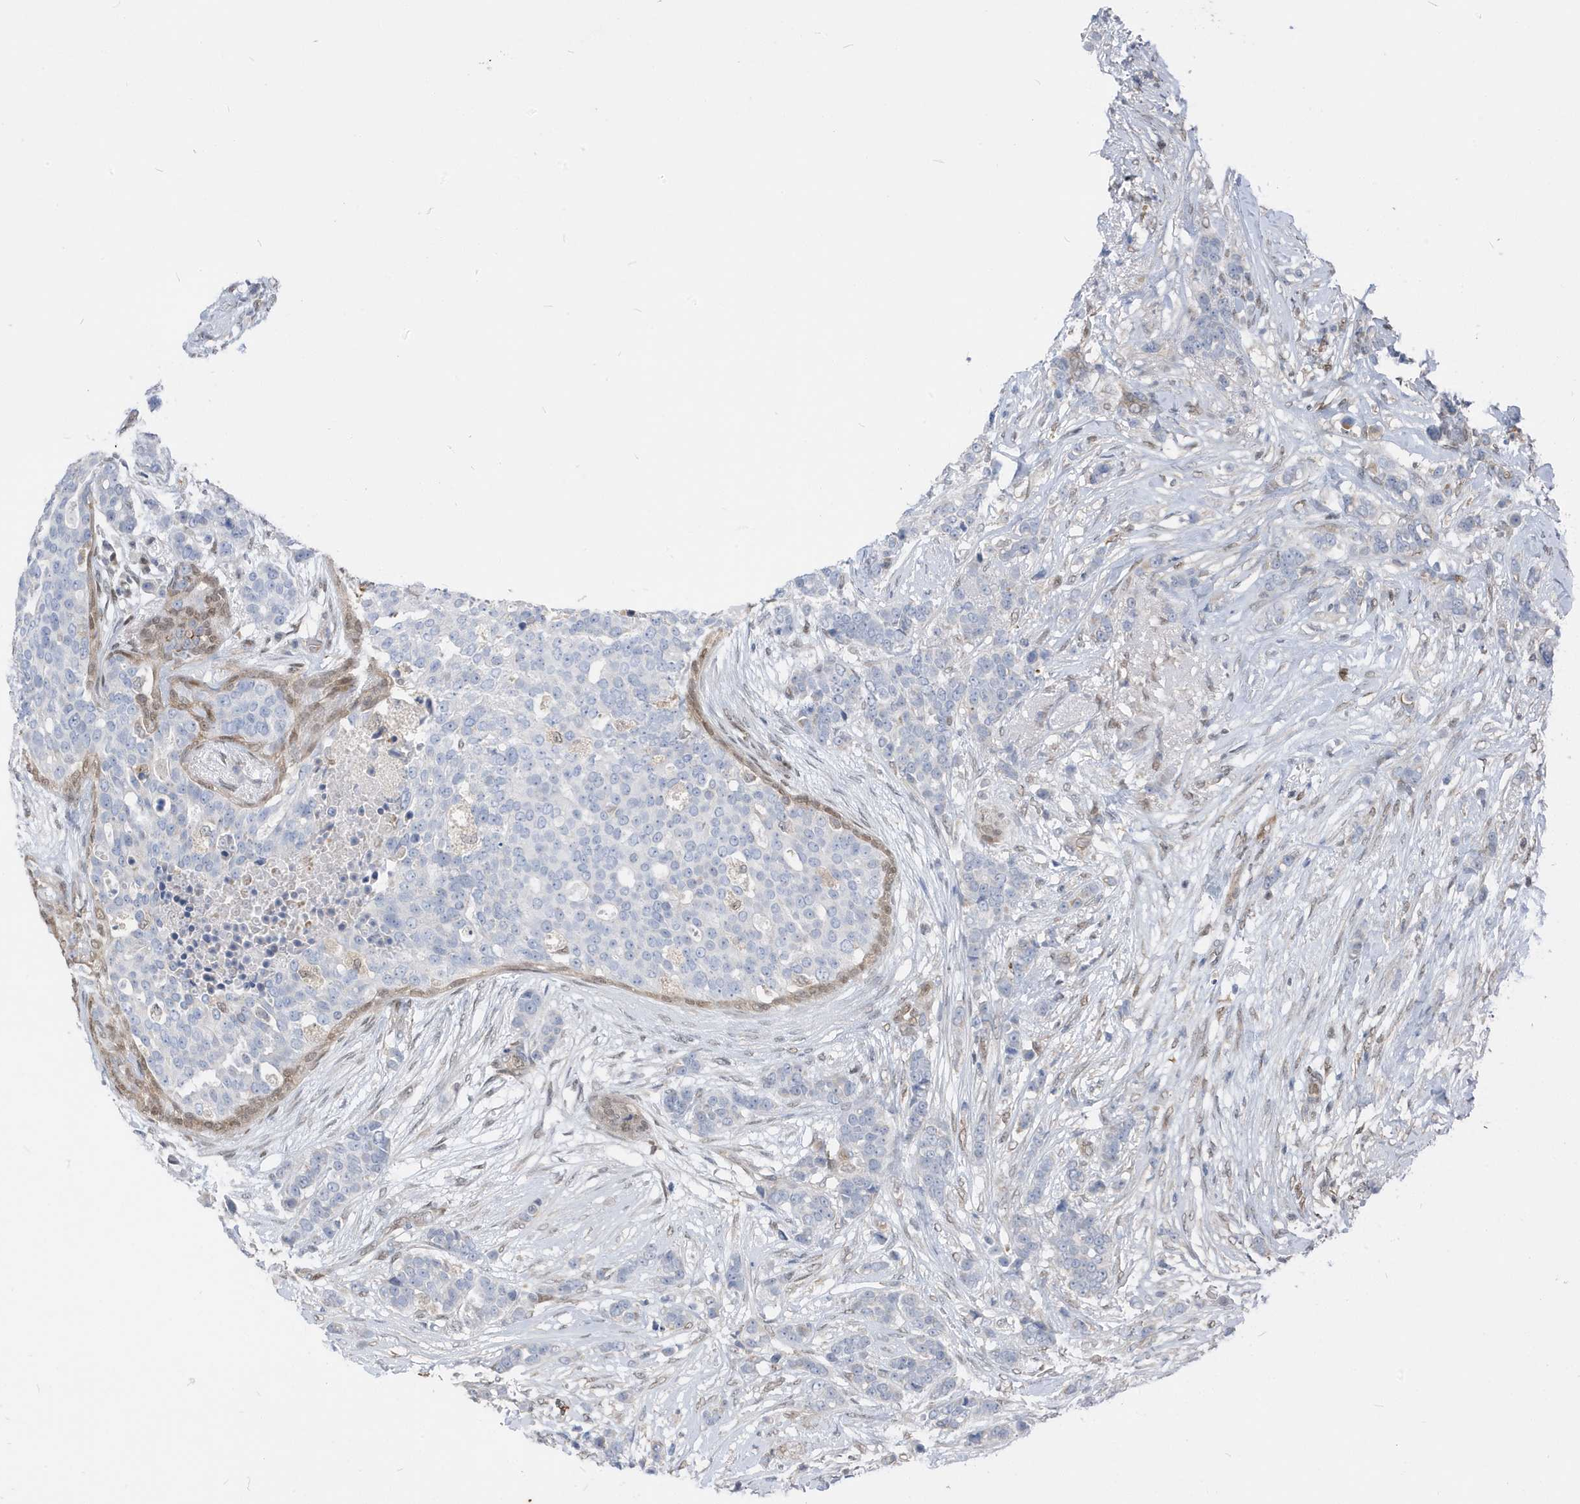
{"staining": {"intensity": "negative", "quantity": "none", "location": "none"}, "tissue": "breast cancer", "cell_type": "Tumor cells", "image_type": "cancer", "snomed": [{"axis": "morphology", "description": "Lobular carcinoma"}, {"axis": "topography", "description": "Breast"}], "caption": "DAB immunohistochemical staining of breast cancer displays no significant staining in tumor cells.", "gene": "NCOA7", "patient": {"sex": "female", "age": 51}}